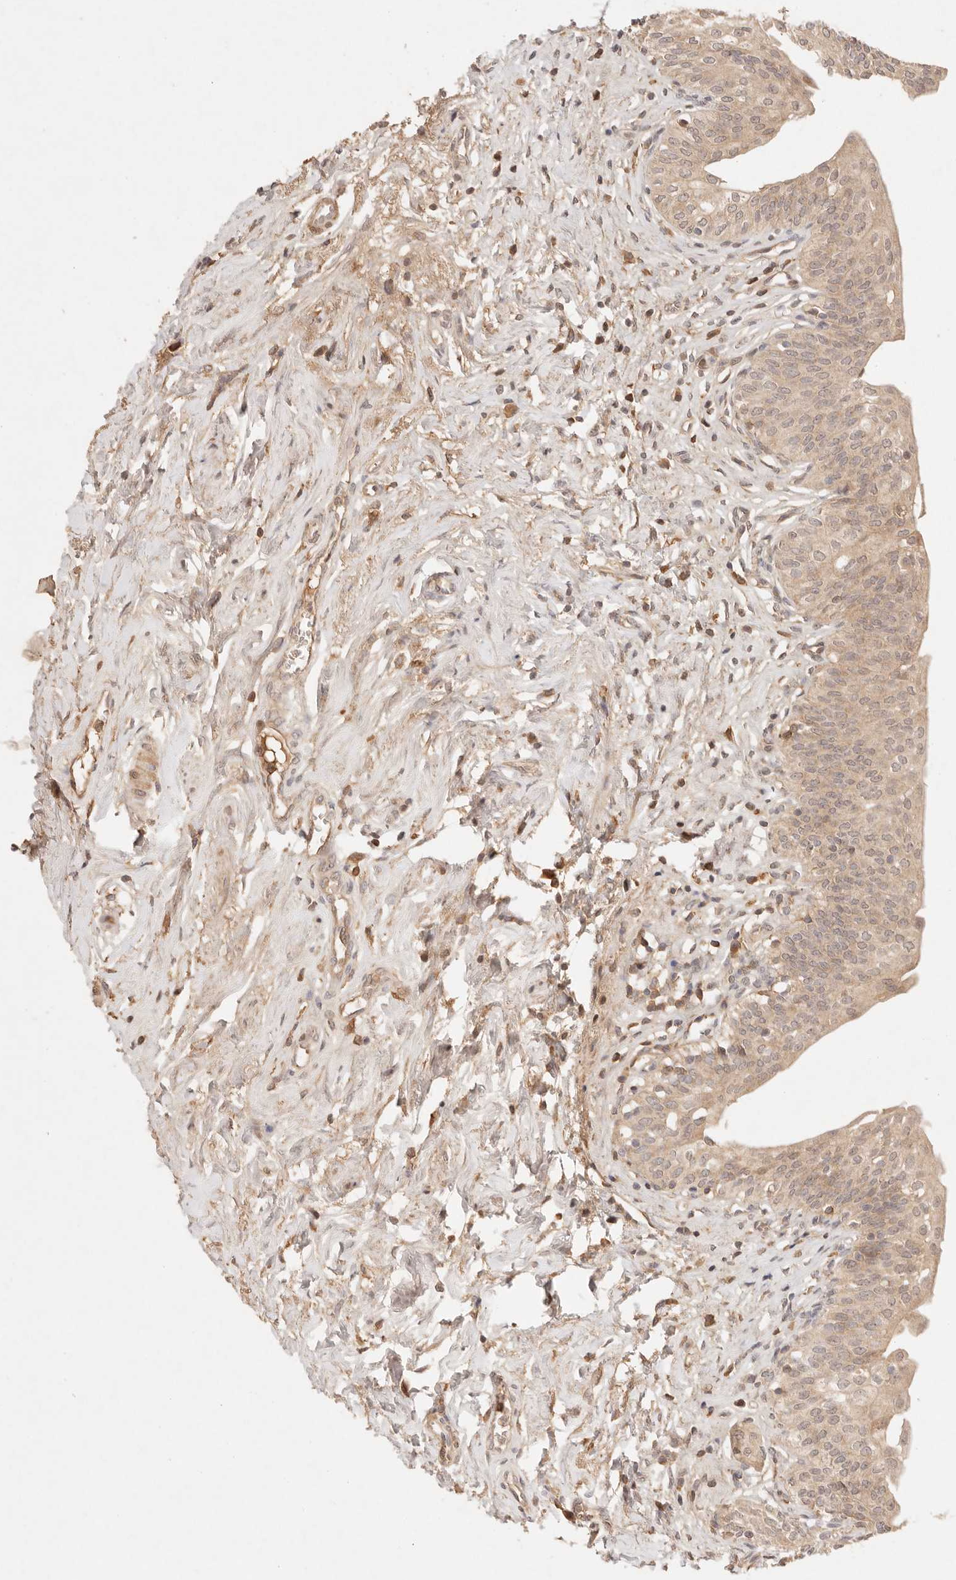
{"staining": {"intensity": "moderate", "quantity": ">75%", "location": "cytoplasmic/membranous"}, "tissue": "urinary bladder", "cell_type": "Urothelial cells", "image_type": "normal", "snomed": [{"axis": "morphology", "description": "Normal tissue, NOS"}, {"axis": "topography", "description": "Urinary bladder"}], "caption": "Immunohistochemistry photomicrograph of benign human urinary bladder stained for a protein (brown), which reveals medium levels of moderate cytoplasmic/membranous positivity in about >75% of urothelial cells.", "gene": "PHLDA3", "patient": {"sex": "male", "age": 83}}